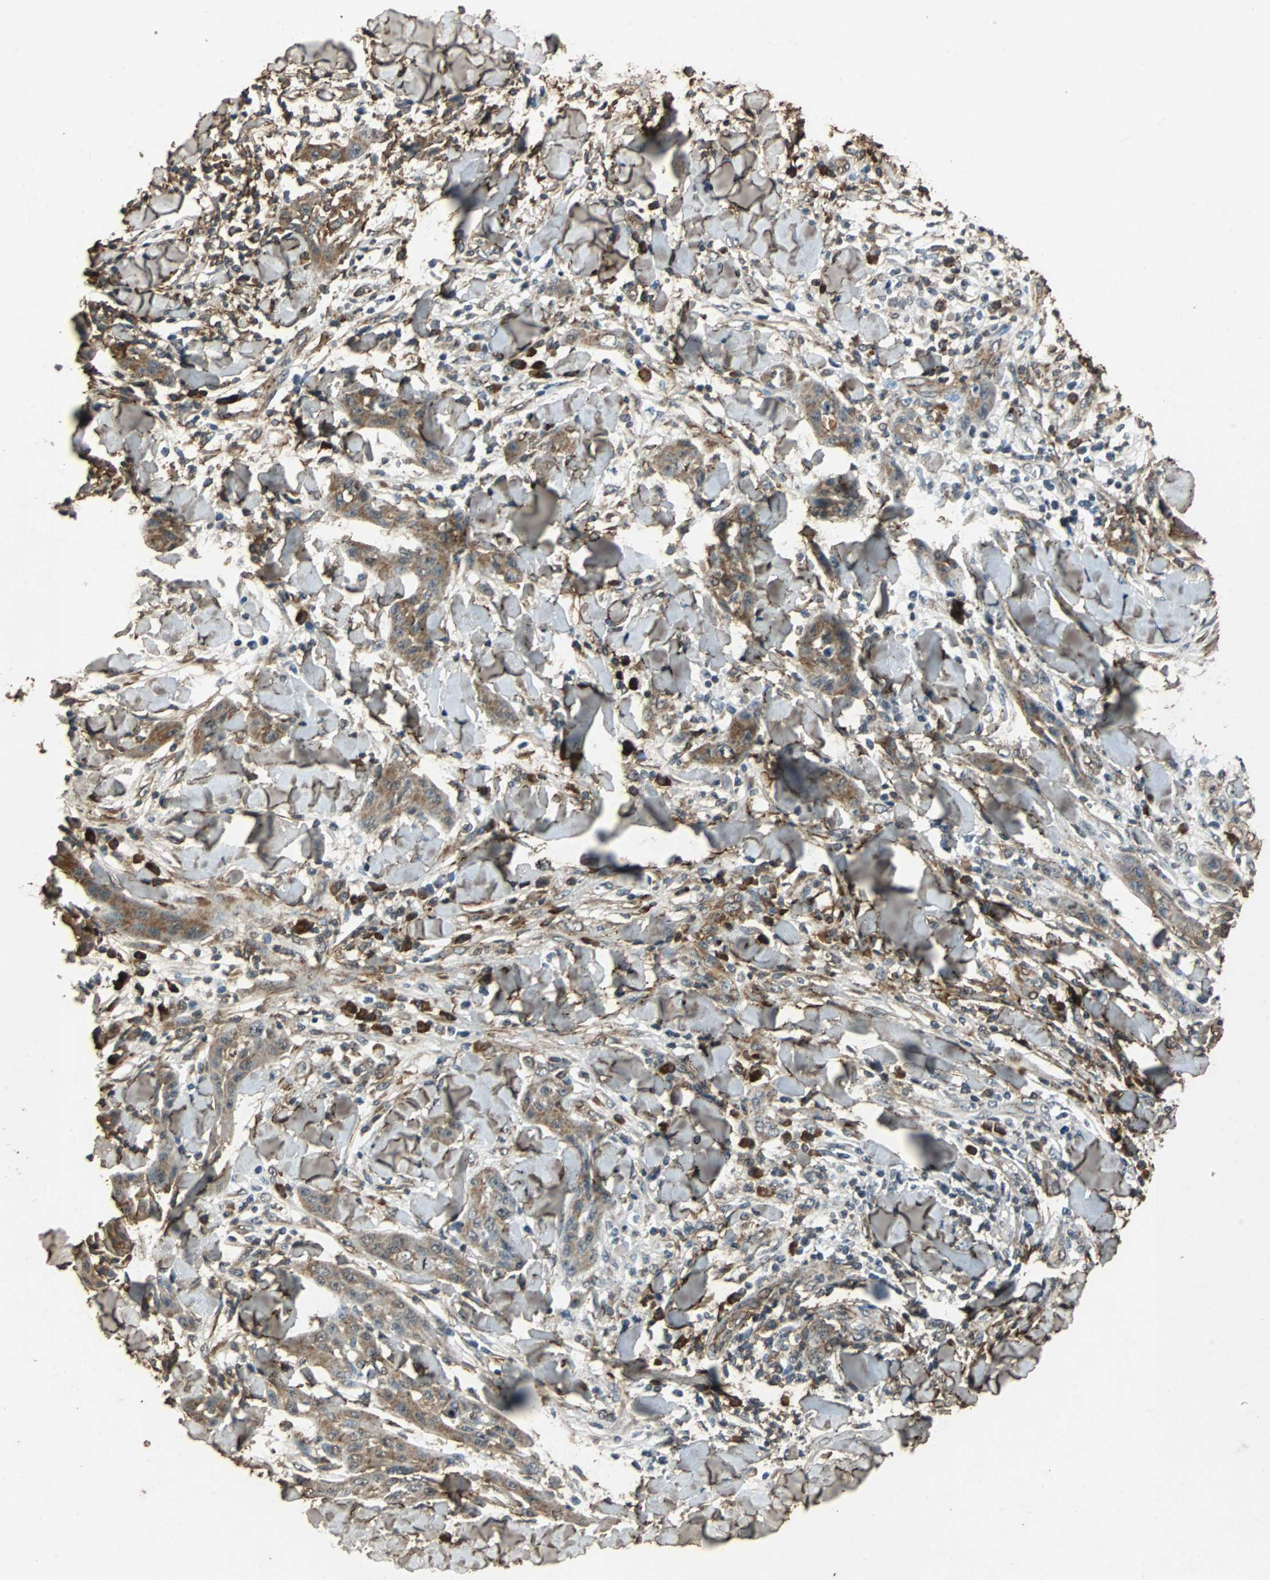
{"staining": {"intensity": "moderate", "quantity": ">75%", "location": "cytoplasmic/membranous"}, "tissue": "skin cancer", "cell_type": "Tumor cells", "image_type": "cancer", "snomed": [{"axis": "morphology", "description": "Squamous cell carcinoma, NOS"}, {"axis": "topography", "description": "Skin"}], "caption": "This photomicrograph displays immunohistochemistry staining of squamous cell carcinoma (skin), with medium moderate cytoplasmic/membranous staining in about >75% of tumor cells.", "gene": "NAA10", "patient": {"sex": "male", "age": 24}}